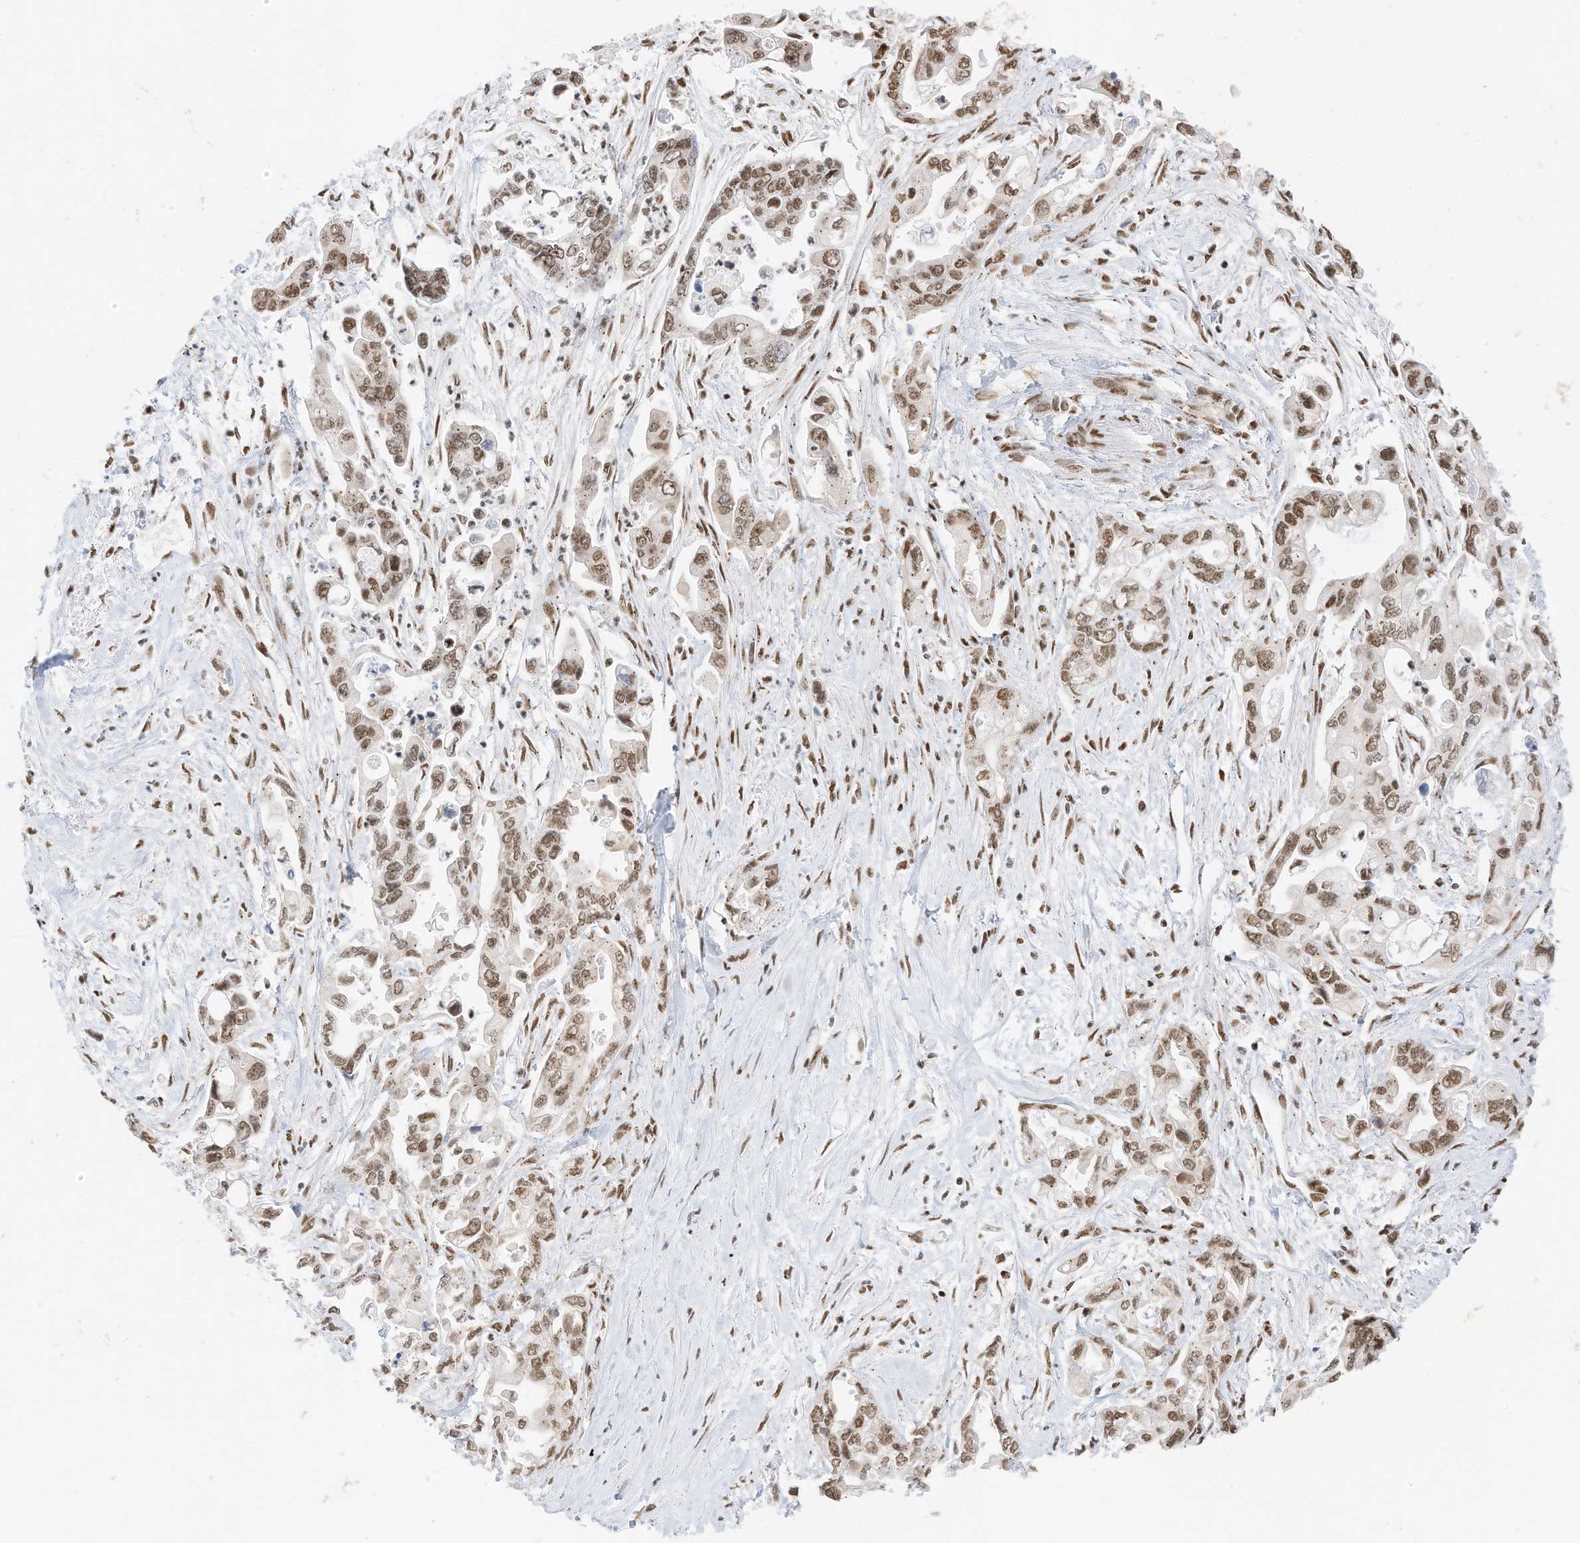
{"staining": {"intensity": "moderate", "quantity": ">75%", "location": "nuclear"}, "tissue": "pancreatic cancer", "cell_type": "Tumor cells", "image_type": "cancer", "snomed": [{"axis": "morphology", "description": "Adenocarcinoma, NOS"}, {"axis": "topography", "description": "Pancreas"}], "caption": "Adenocarcinoma (pancreatic) tissue demonstrates moderate nuclear staining in approximately >75% of tumor cells The staining is performed using DAB (3,3'-diaminobenzidine) brown chromogen to label protein expression. The nuclei are counter-stained blue using hematoxylin.", "gene": "SMARCA2", "patient": {"sex": "male", "age": 70}}